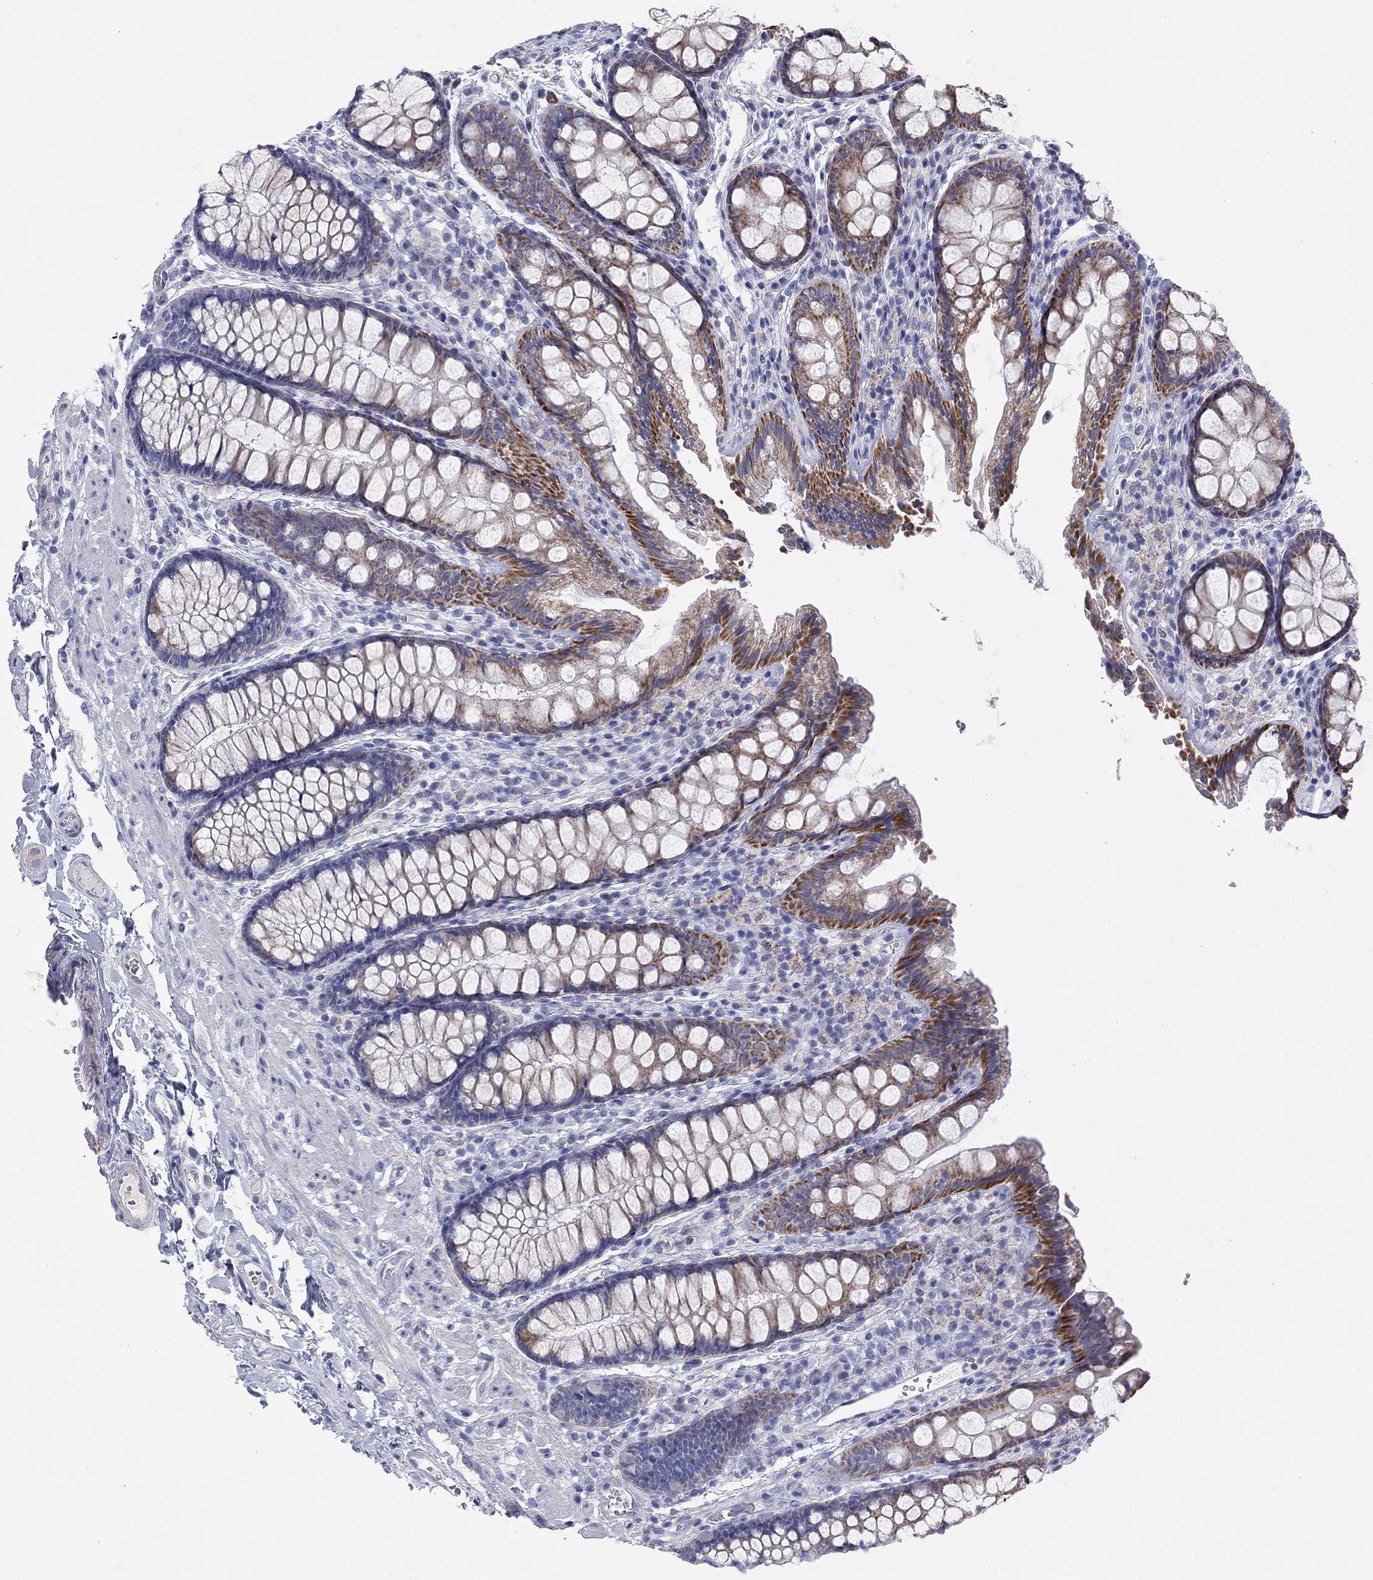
{"staining": {"intensity": "weak", "quantity": "25%-75%", "location": "cytoplasmic/membranous"}, "tissue": "colon", "cell_type": "Endothelial cells", "image_type": "normal", "snomed": [{"axis": "morphology", "description": "Normal tissue, NOS"}, {"axis": "topography", "description": "Colon"}], "caption": "About 25%-75% of endothelial cells in normal colon show weak cytoplasmic/membranous protein positivity as visualized by brown immunohistochemical staining.", "gene": "MGST3", "patient": {"sex": "female", "age": 86}}